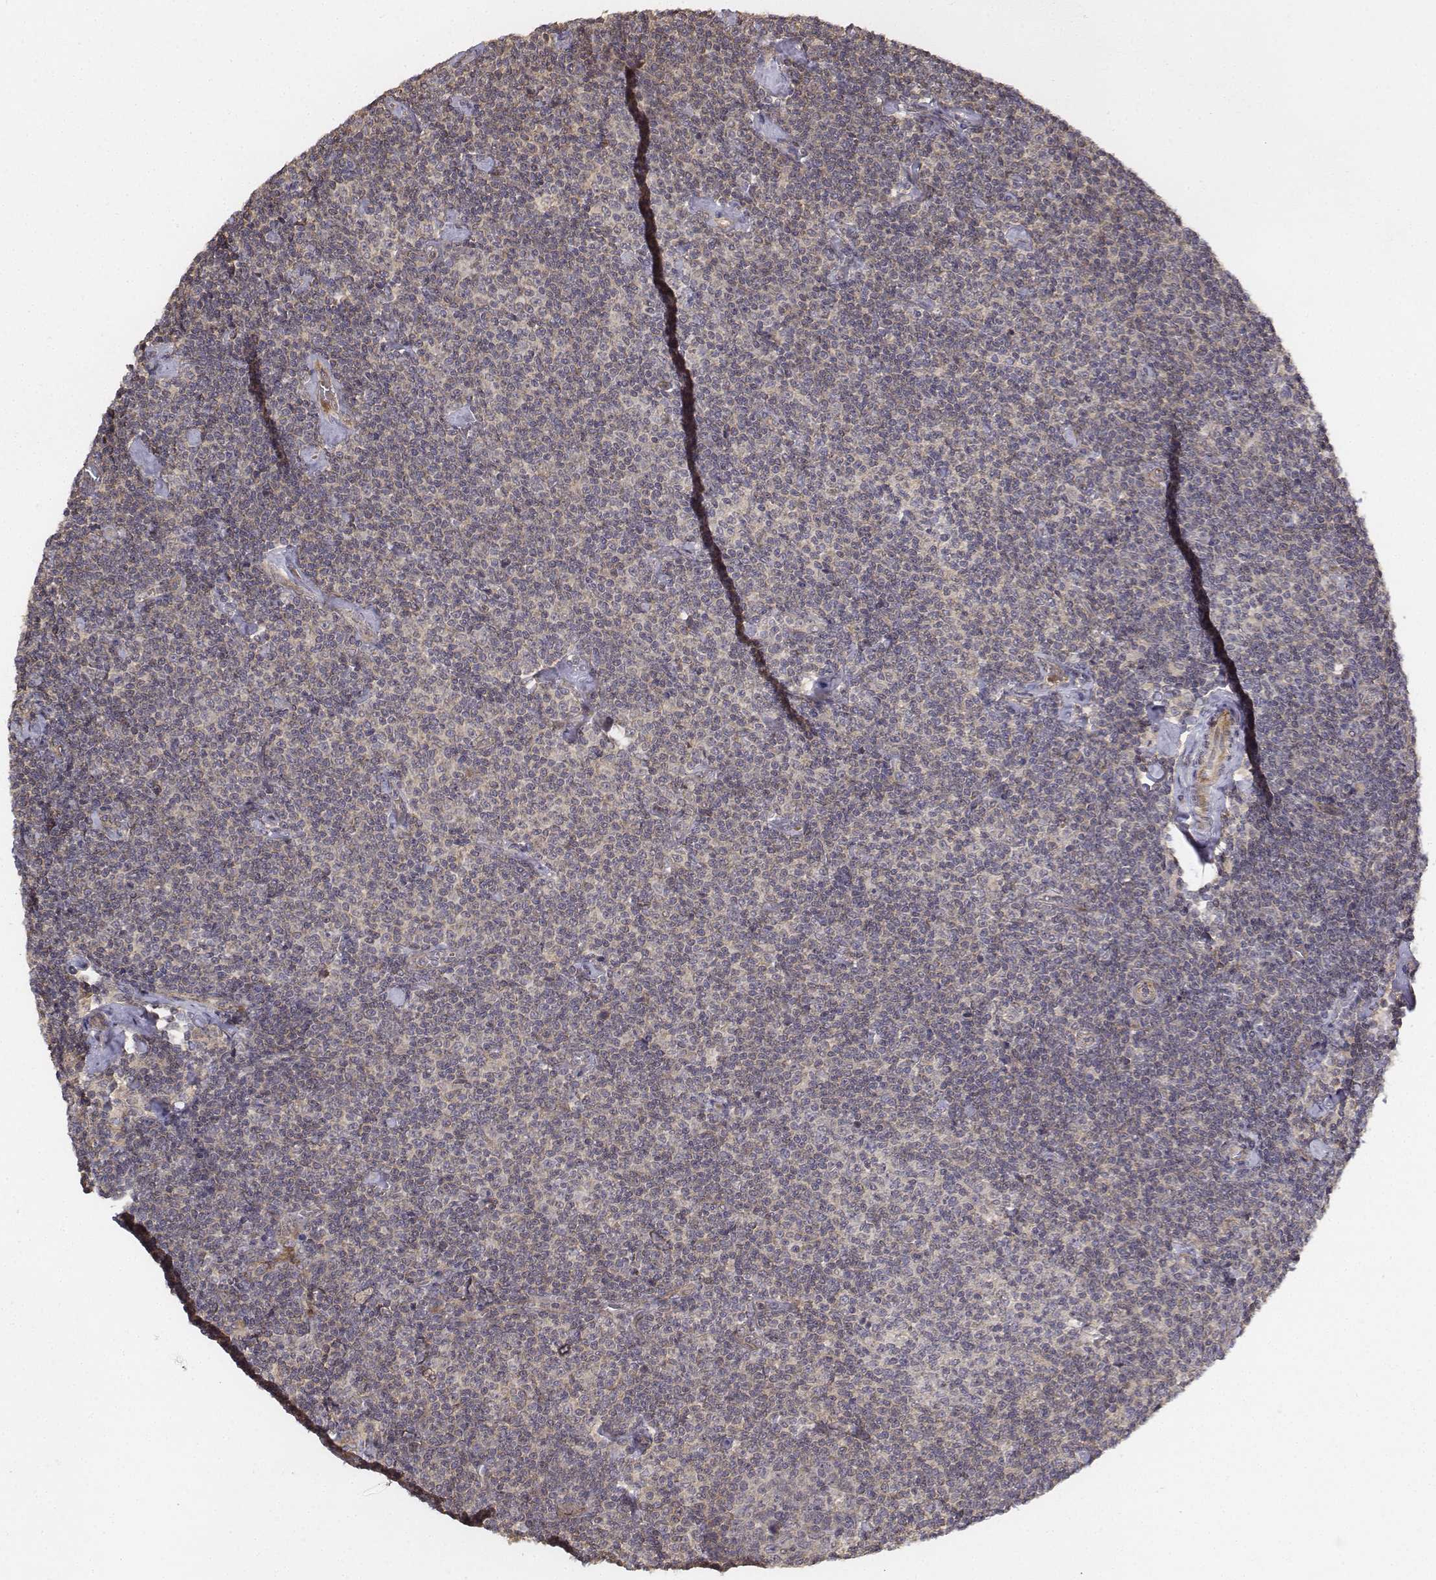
{"staining": {"intensity": "weak", "quantity": "<25%", "location": "cytoplasmic/membranous"}, "tissue": "lymphoma", "cell_type": "Tumor cells", "image_type": "cancer", "snomed": [{"axis": "morphology", "description": "Malignant lymphoma, non-Hodgkin's type, Low grade"}, {"axis": "topography", "description": "Lymph node"}], "caption": "An IHC histopathology image of lymphoma is shown. There is no staining in tumor cells of lymphoma.", "gene": "FBXO21", "patient": {"sex": "male", "age": 81}}